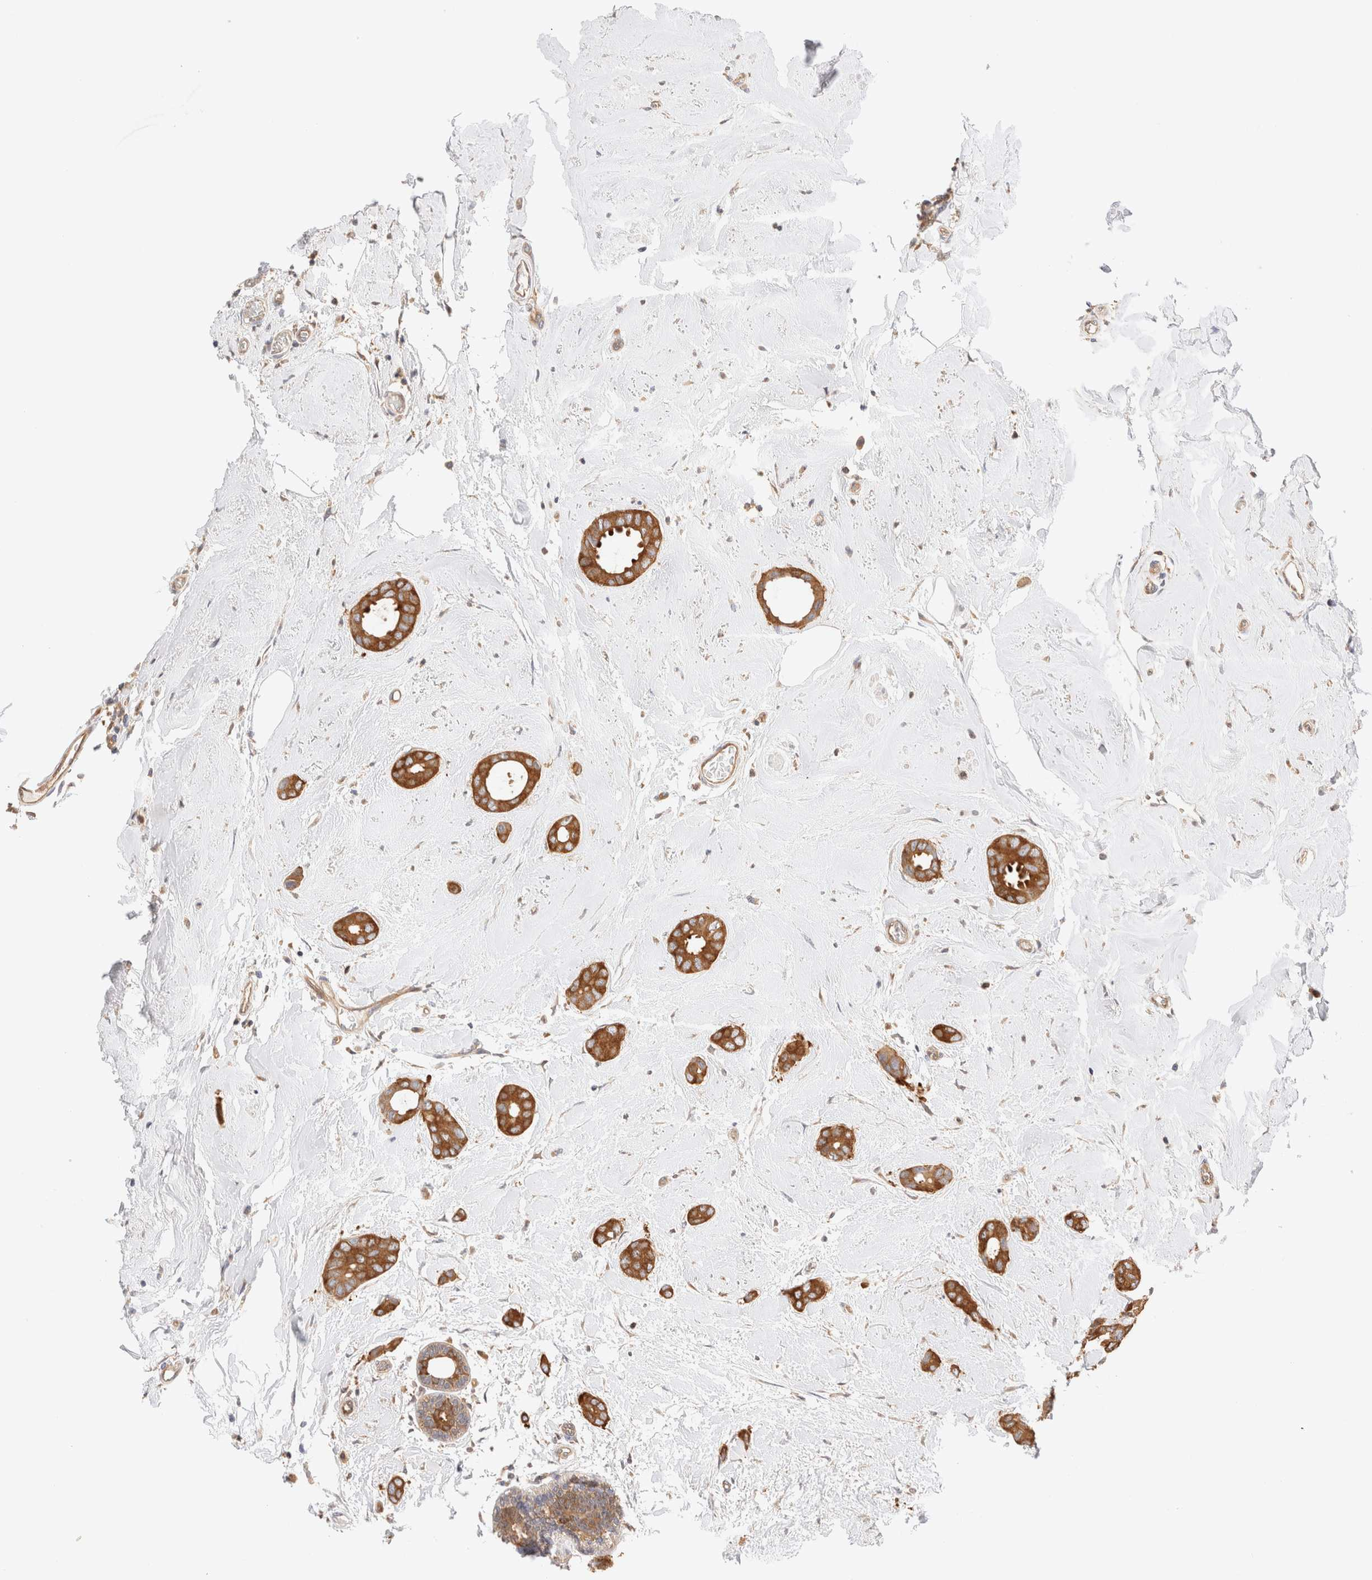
{"staining": {"intensity": "strong", "quantity": ">75%", "location": "cytoplasmic/membranous"}, "tissue": "breast cancer", "cell_type": "Tumor cells", "image_type": "cancer", "snomed": [{"axis": "morphology", "description": "Duct carcinoma"}, {"axis": "topography", "description": "Breast"}], "caption": "Immunohistochemistry (IHC) micrograph of neoplastic tissue: human breast cancer (infiltrating ductal carcinoma) stained using immunohistochemistry shows high levels of strong protein expression localized specifically in the cytoplasmic/membranous of tumor cells, appearing as a cytoplasmic/membranous brown color.", "gene": "RABEP1", "patient": {"sex": "female", "age": 55}}